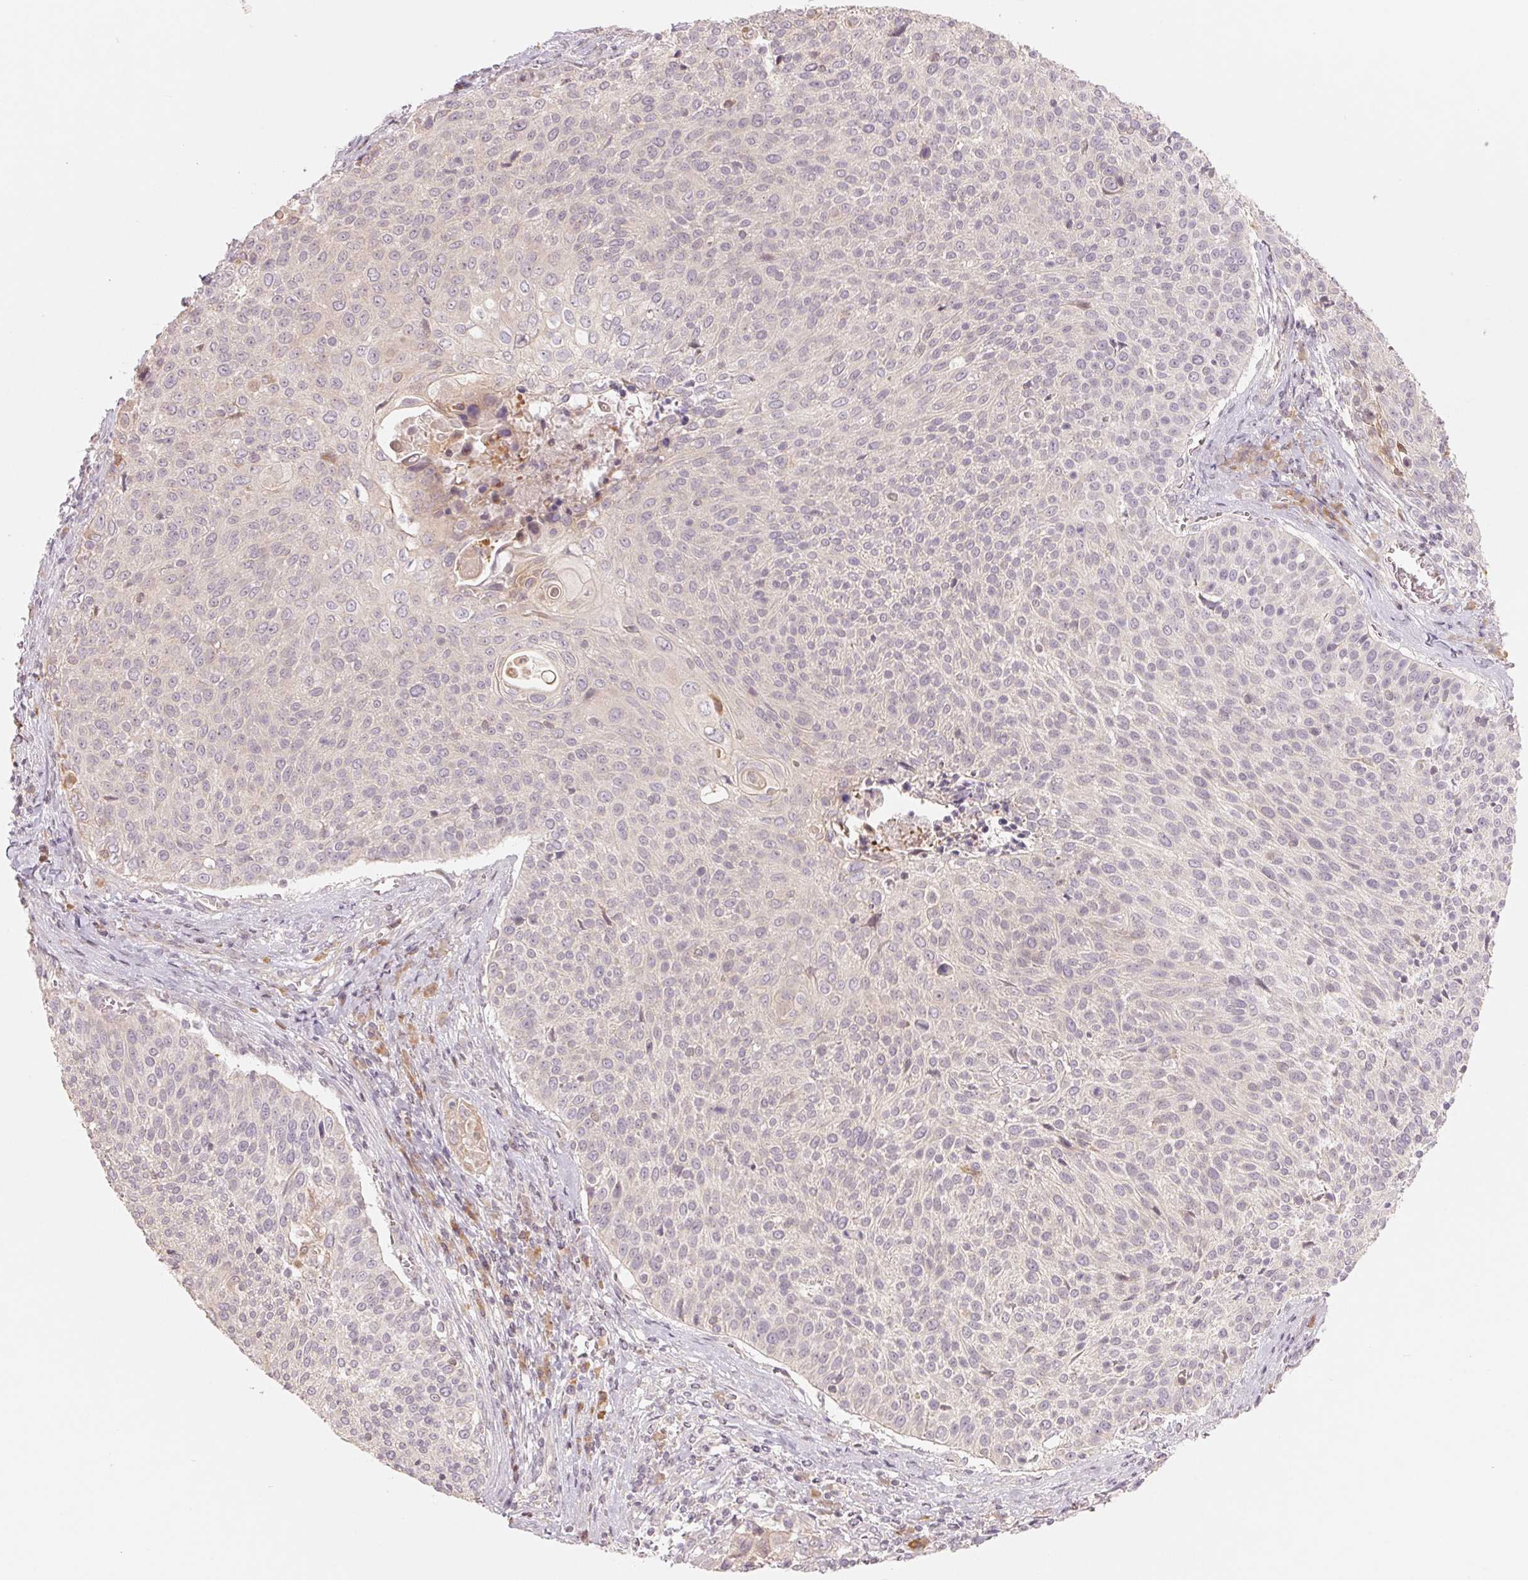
{"staining": {"intensity": "negative", "quantity": "none", "location": "none"}, "tissue": "cervical cancer", "cell_type": "Tumor cells", "image_type": "cancer", "snomed": [{"axis": "morphology", "description": "Squamous cell carcinoma, NOS"}, {"axis": "topography", "description": "Cervix"}], "caption": "Cervical cancer stained for a protein using immunohistochemistry reveals no staining tumor cells.", "gene": "DENND2C", "patient": {"sex": "female", "age": 31}}